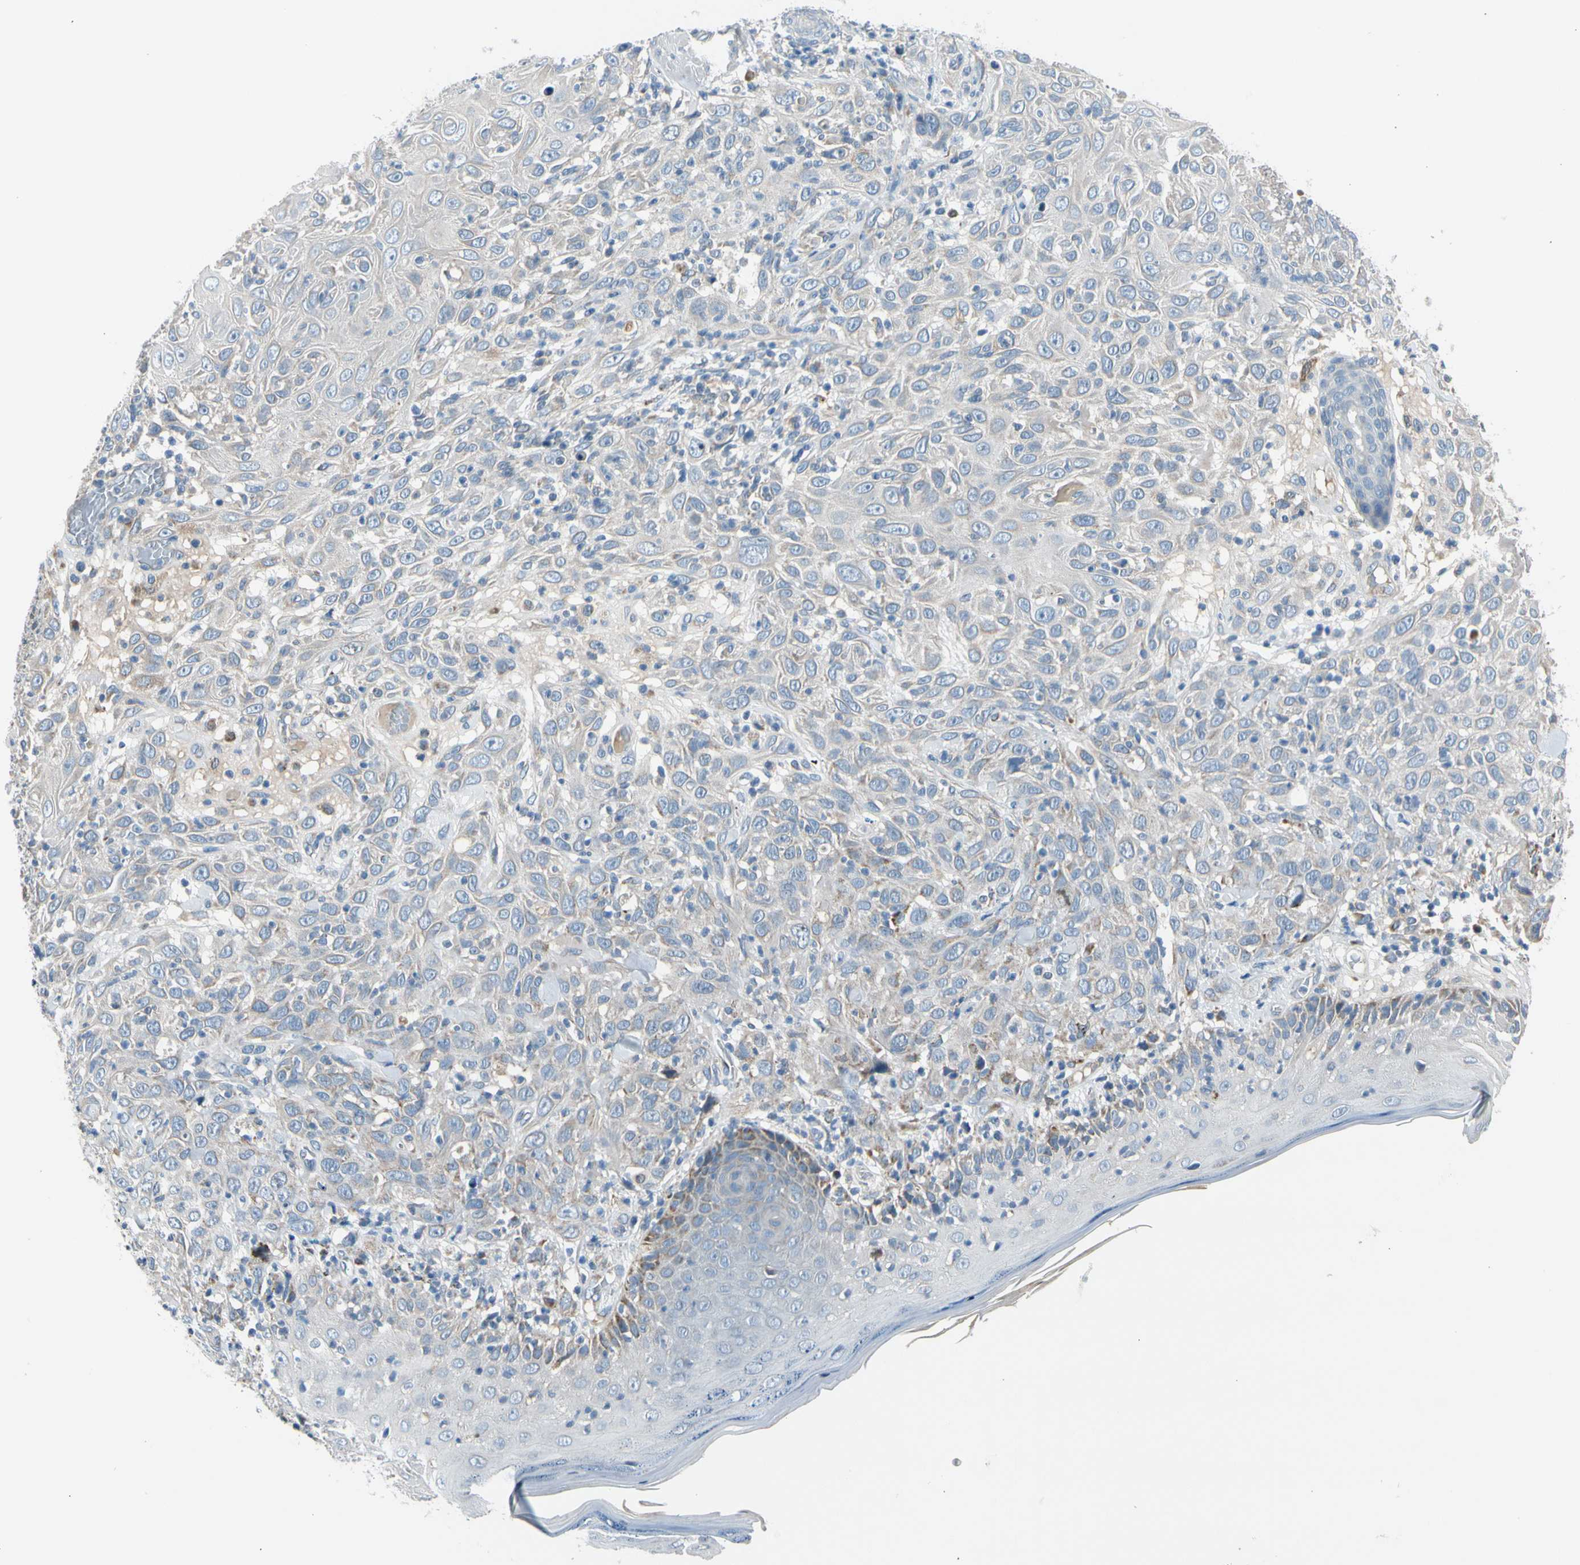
{"staining": {"intensity": "weak", "quantity": "<25%", "location": "cytoplasmic/membranous"}, "tissue": "skin cancer", "cell_type": "Tumor cells", "image_type": "cancer", "snomed": [{"axis": "morphology", "description": "Squamous cell carcinoma, NOS"}, {"axis": "topography", "description": "Skin"}], "caption": "The image exhibits no significant expression in tumor cells of skin cancer (squamous cell carcinoma). The staining is performed using DAB brown chromogen with nuclei counter-stained in using hematoxylin.", "gene": "NPHP3", "patient": {"sex": "female", "age": 88}}